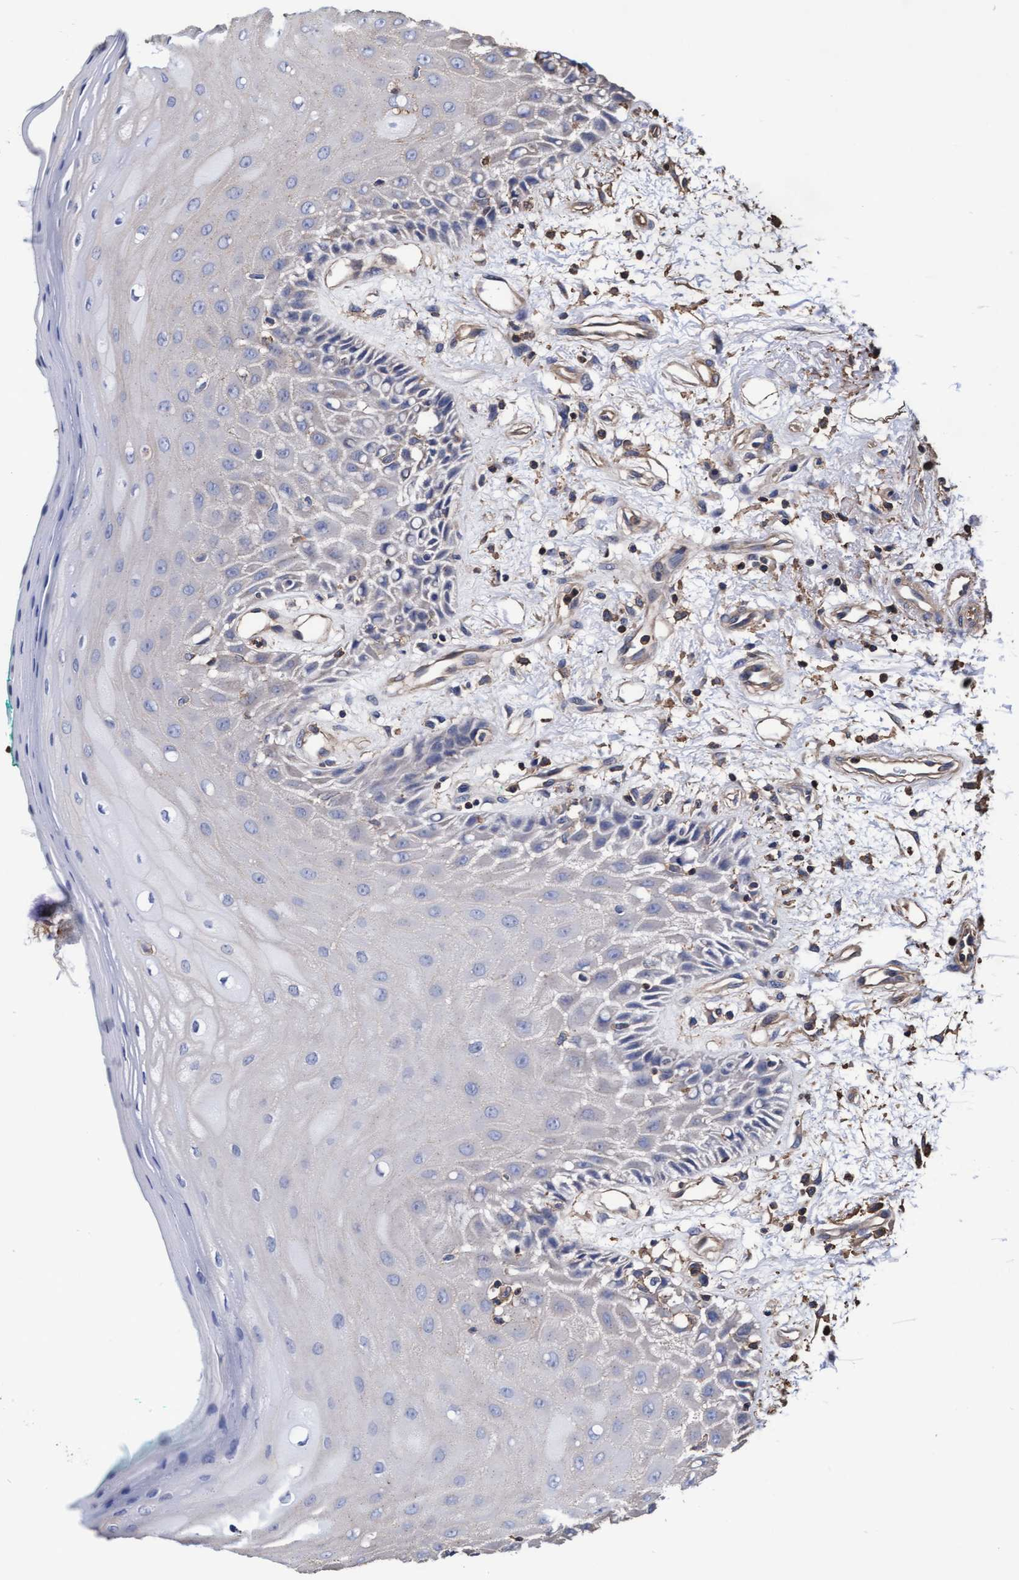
{"staining": {"intensity": "negative", "quantity": "none", "location": "none"}, "tissue": "oral mucosa", "cell_type": "Squamous epithelial cells", "image_type": "normal", "snomed": [{"axis": "morphology", "description": "Normal tissue, NOS"}, {"axis": "morphology", "description": "Squamous cell carcinoma, NOS"}, {"axis": "topography", "description": "Skeletal muscle"}, {"axis": "topography", "description": "Oral tissue"}, {"axis": "topography", "description": "Head-Neck"}], "caption": "Photomicrograph shows no protein staining in squamous epithelial cells of normal oral mucosa. (DAB (3,3'-diaminobenzidine) immunohistochemistry (IHC) with hematoxylin counter stain).", "gene": "GRHPR", "patient": {"sex": "female", "age": 84}}